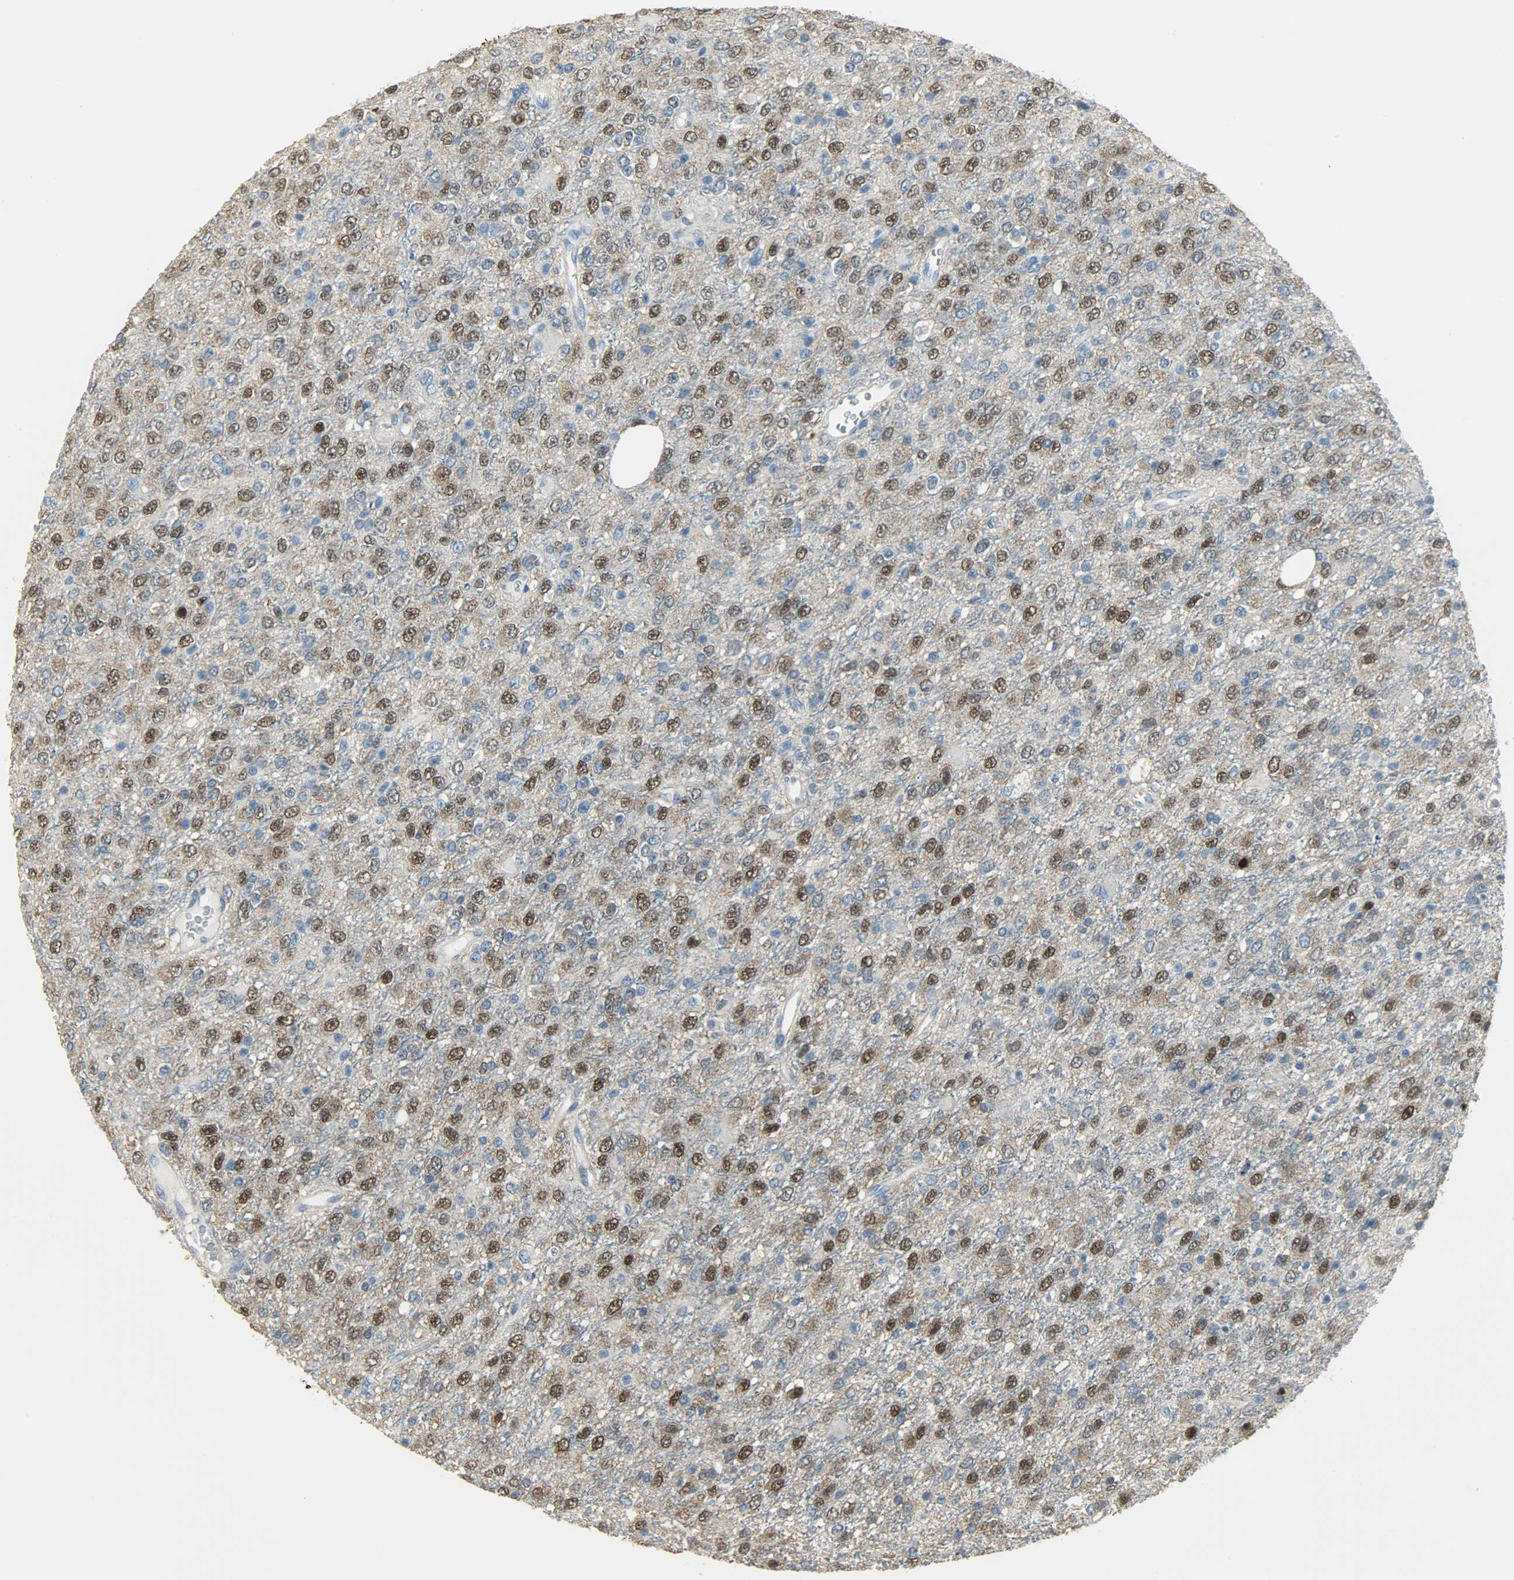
{"staining": {"intensity": "weak", "quantity": ">75%", "location": "cytoplasmic/membranous"}, "tissue": "glioma", "cell_type": "Tumor cells", "image_type": "cancer", "snomed": [{"axis": "morphology", "description": "Glioma, malignant, High grade"}, {"axis": "topography", "description": "pancreas cauda"}], "caption": "Brown immunohistochemical staining in human malignant glioma (high-grade) reveals weak cytoplasmic/membranous positivity in approximately >75% of tumor cells.", "gene": "DNAJA4", "patient": {"sex": "male", "age": 60}}